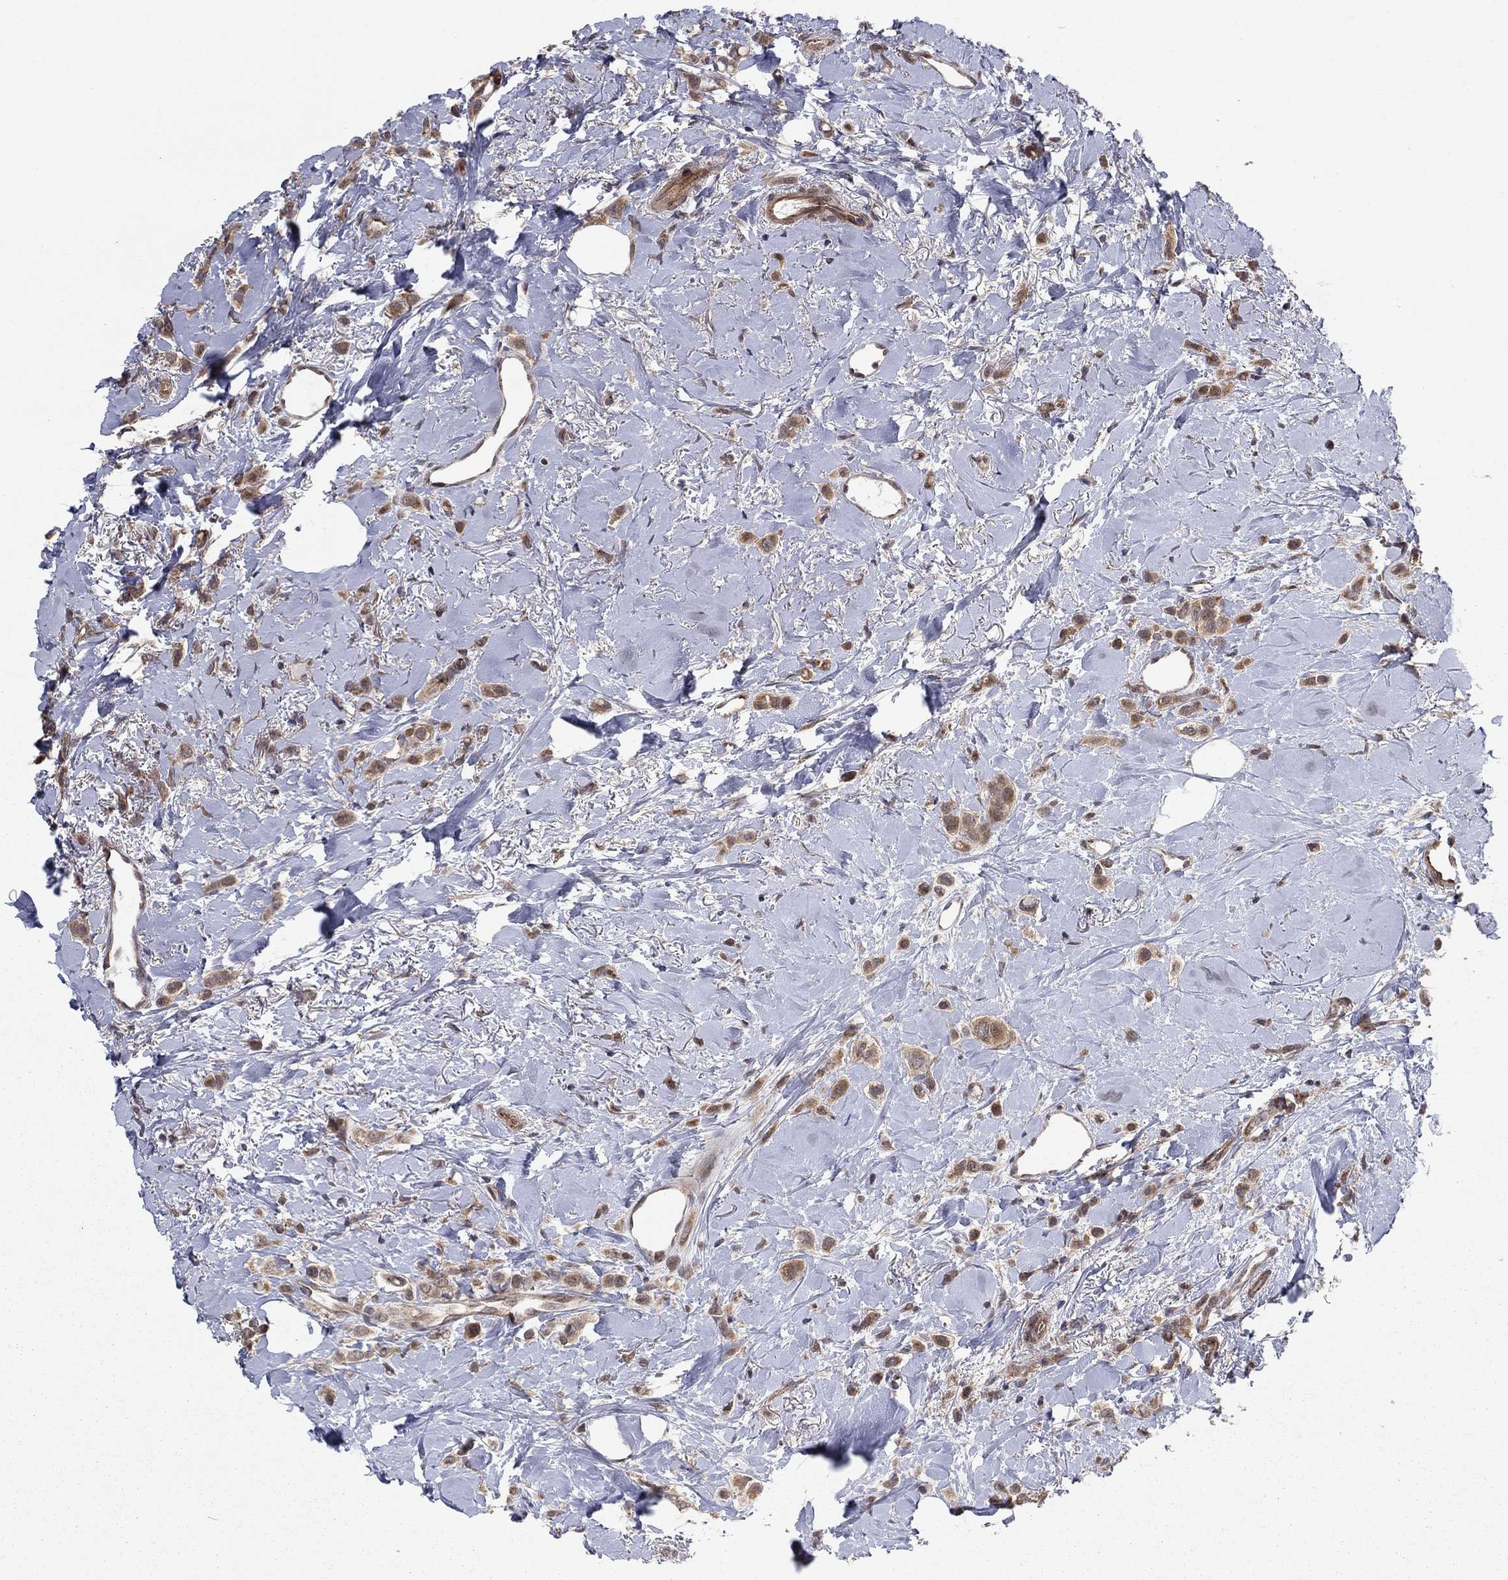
{"staining": {"intensity": "weak", "quantity": ">75%", "location": "cytoplasmic/membranous"}, "tissue": "breast cancer", "cell_type": "Tumor cells", "image_type": "cancer", "snomed": [{"axis": "morphology", "description": "Lobular carcinoma"}, {"axis": "topography", "description": "Breast"}], "caption": "Lobular carcinoma (breast) stained with a protein marker demonstrates weak staining in tumor cells.", "gene": "PSMC1", "patient": {"sex": "female", "age": 66}}